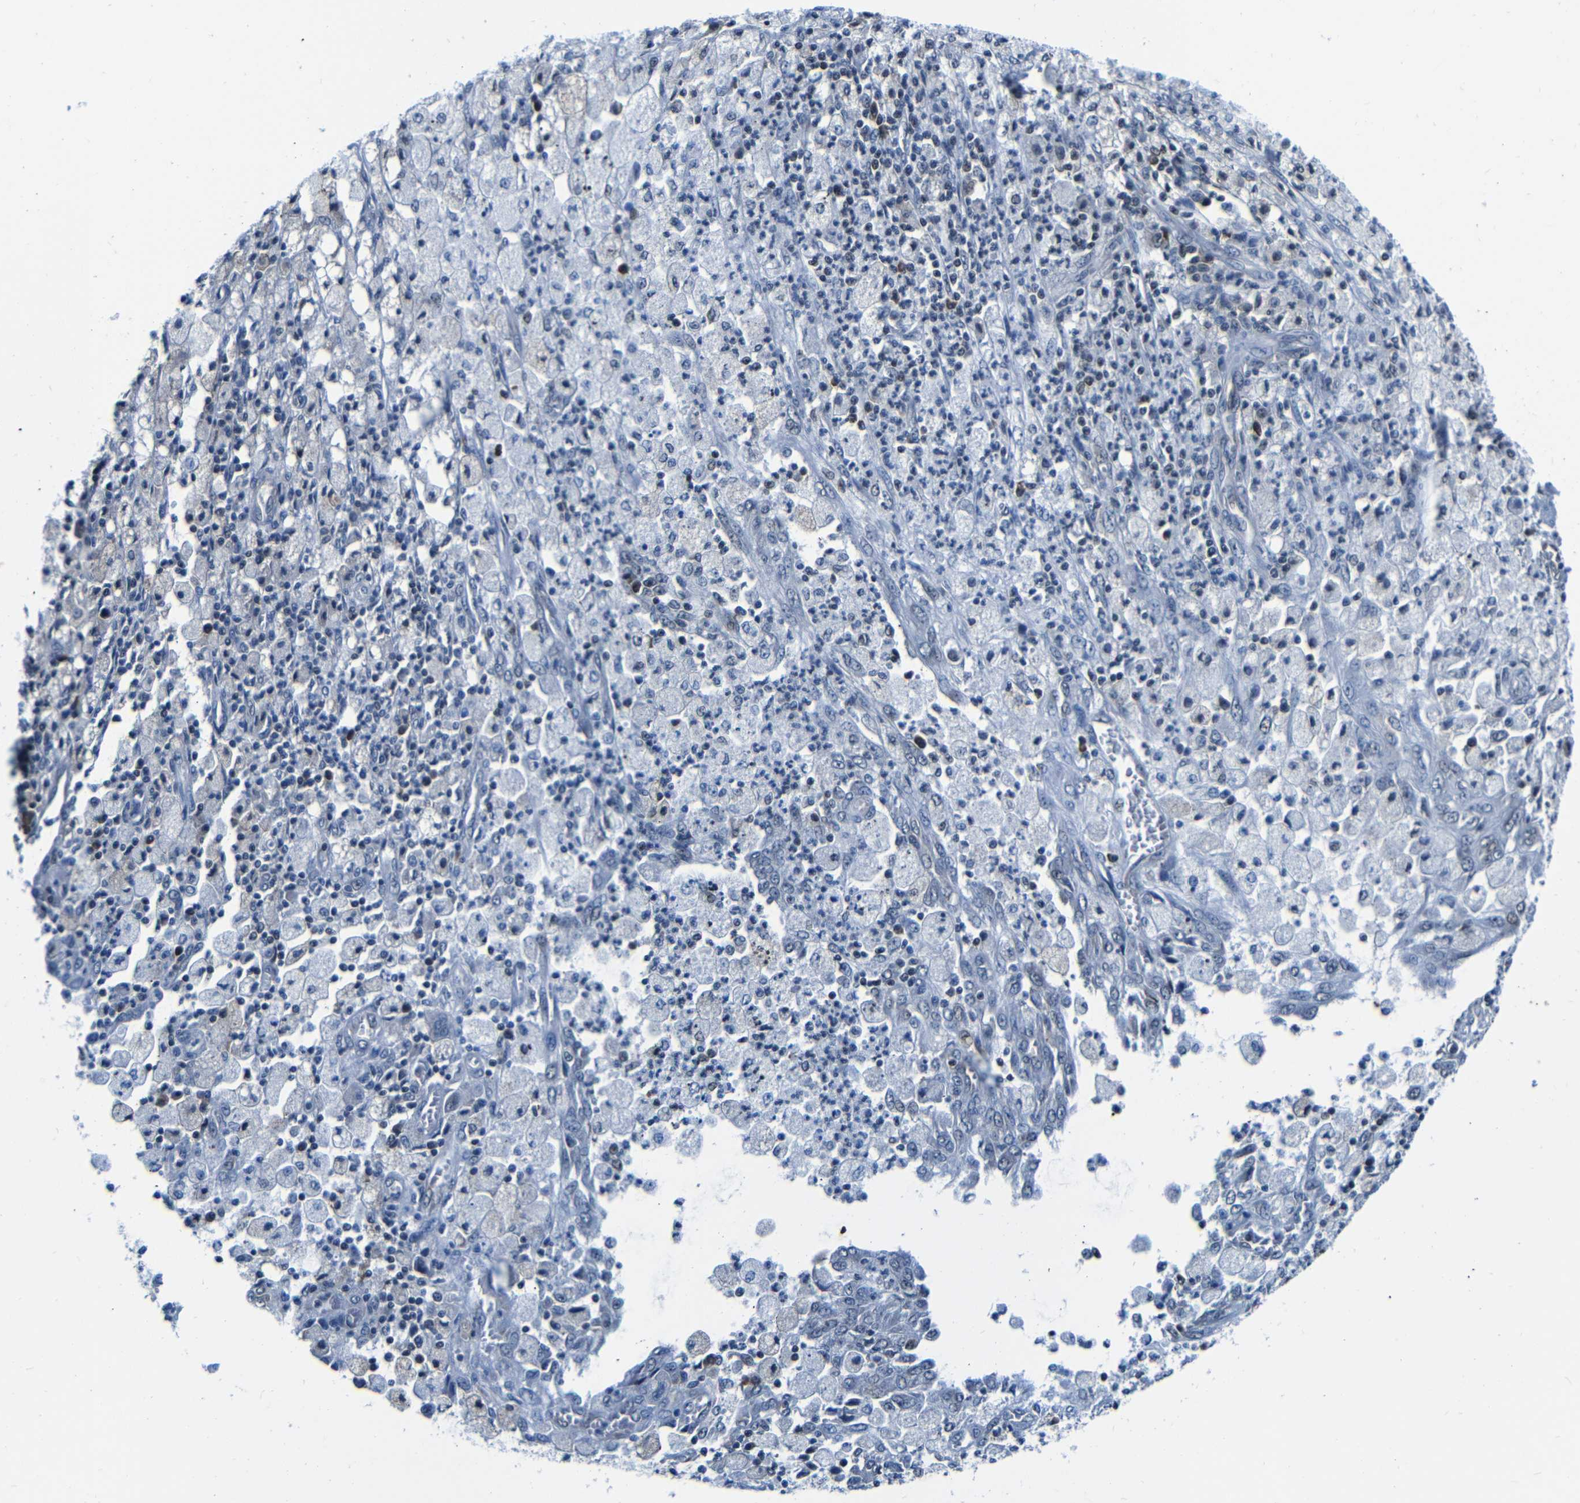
{"staining": {"intensity": "negative", "quantity": "none", "location": "none"}, "tissue": "cervical cancer", "cell_type": "Tumor cells", "image_type": "cancer", "snomed": [{"axis": "morphology", "description": "Normal tissue, NOS"}, {"axis": "morphology", "description": "Adenocarcinoma, NOS"}, {"axis": "topography", "description": "Cervix"}, {"axis": "topography", "description": "Endometrium"}], "caption": "A high-resolution photomicrograph shows immunohistochemistry (IHC) staining of cervical cancer, which exhibits no significant expression in tumor cells. (Immunohistochemistry (ihc), brightfield microscopy, high magnification).", "gene": "NCBP3", "patient": {"sex": "female", "age": 86}}